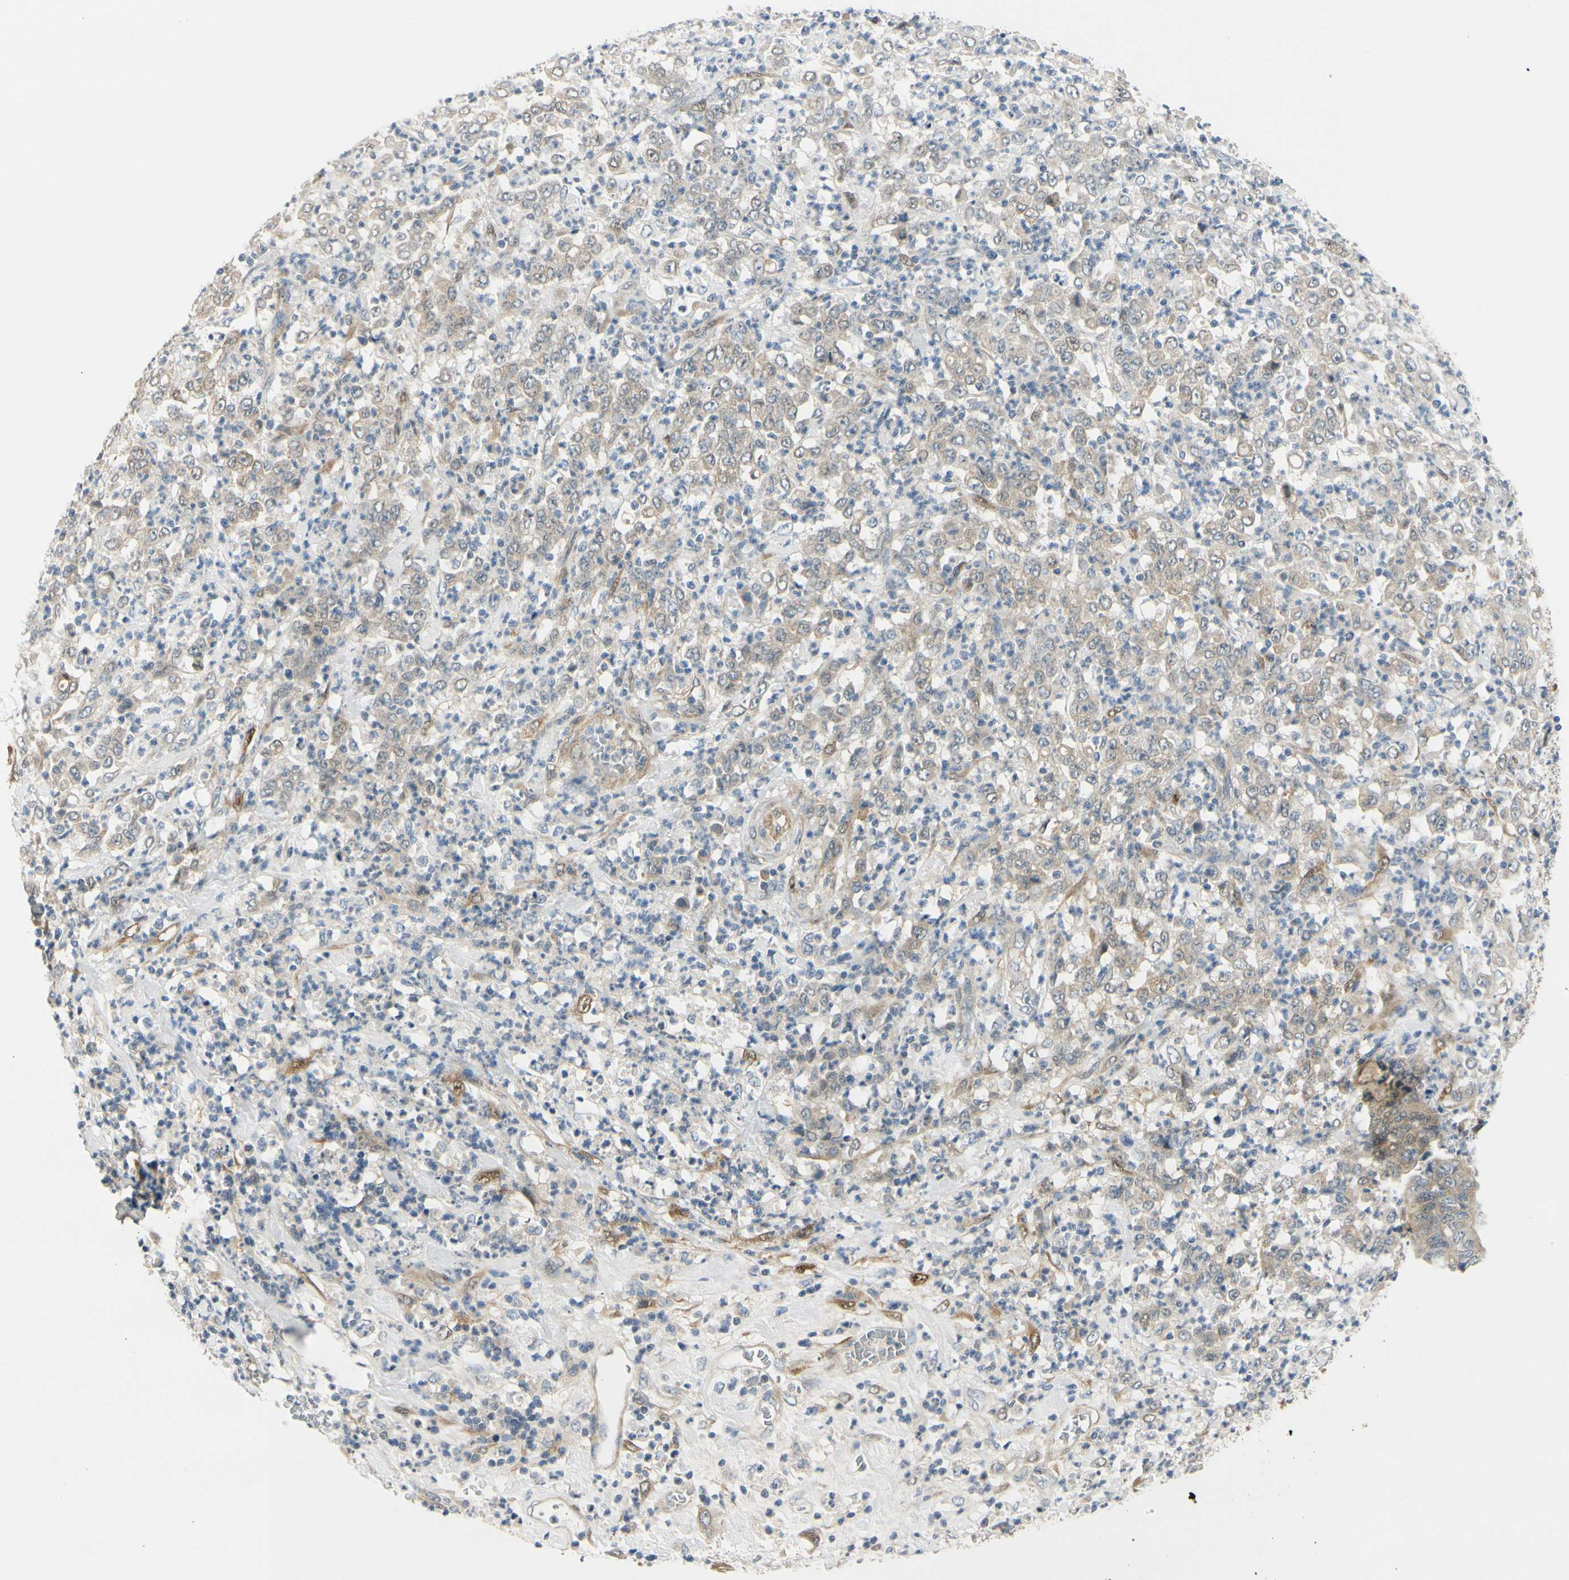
{"staining": {"intensity": "weak", "quantity": "25%-75%", "location": "cytoplasmic/membranous"}, "tissue": "stomach cancer", "cell_type": "Tumor cells", "image_type": "cancer", "snomed": [{"axis": "morphology", "description": "Adenocarcinoma, NOS"}, {"axis": "topography", "description": "Stomach, lower"}], "caption": "Immunohistochemical staining of human stomach adenocarcinoma demonstrates weak cytoplasmic/membranous protein positivity in about 25%-75% of tumor cells.", "gene": "FHL2", "patient": {"sex": "female", "age": 71}}